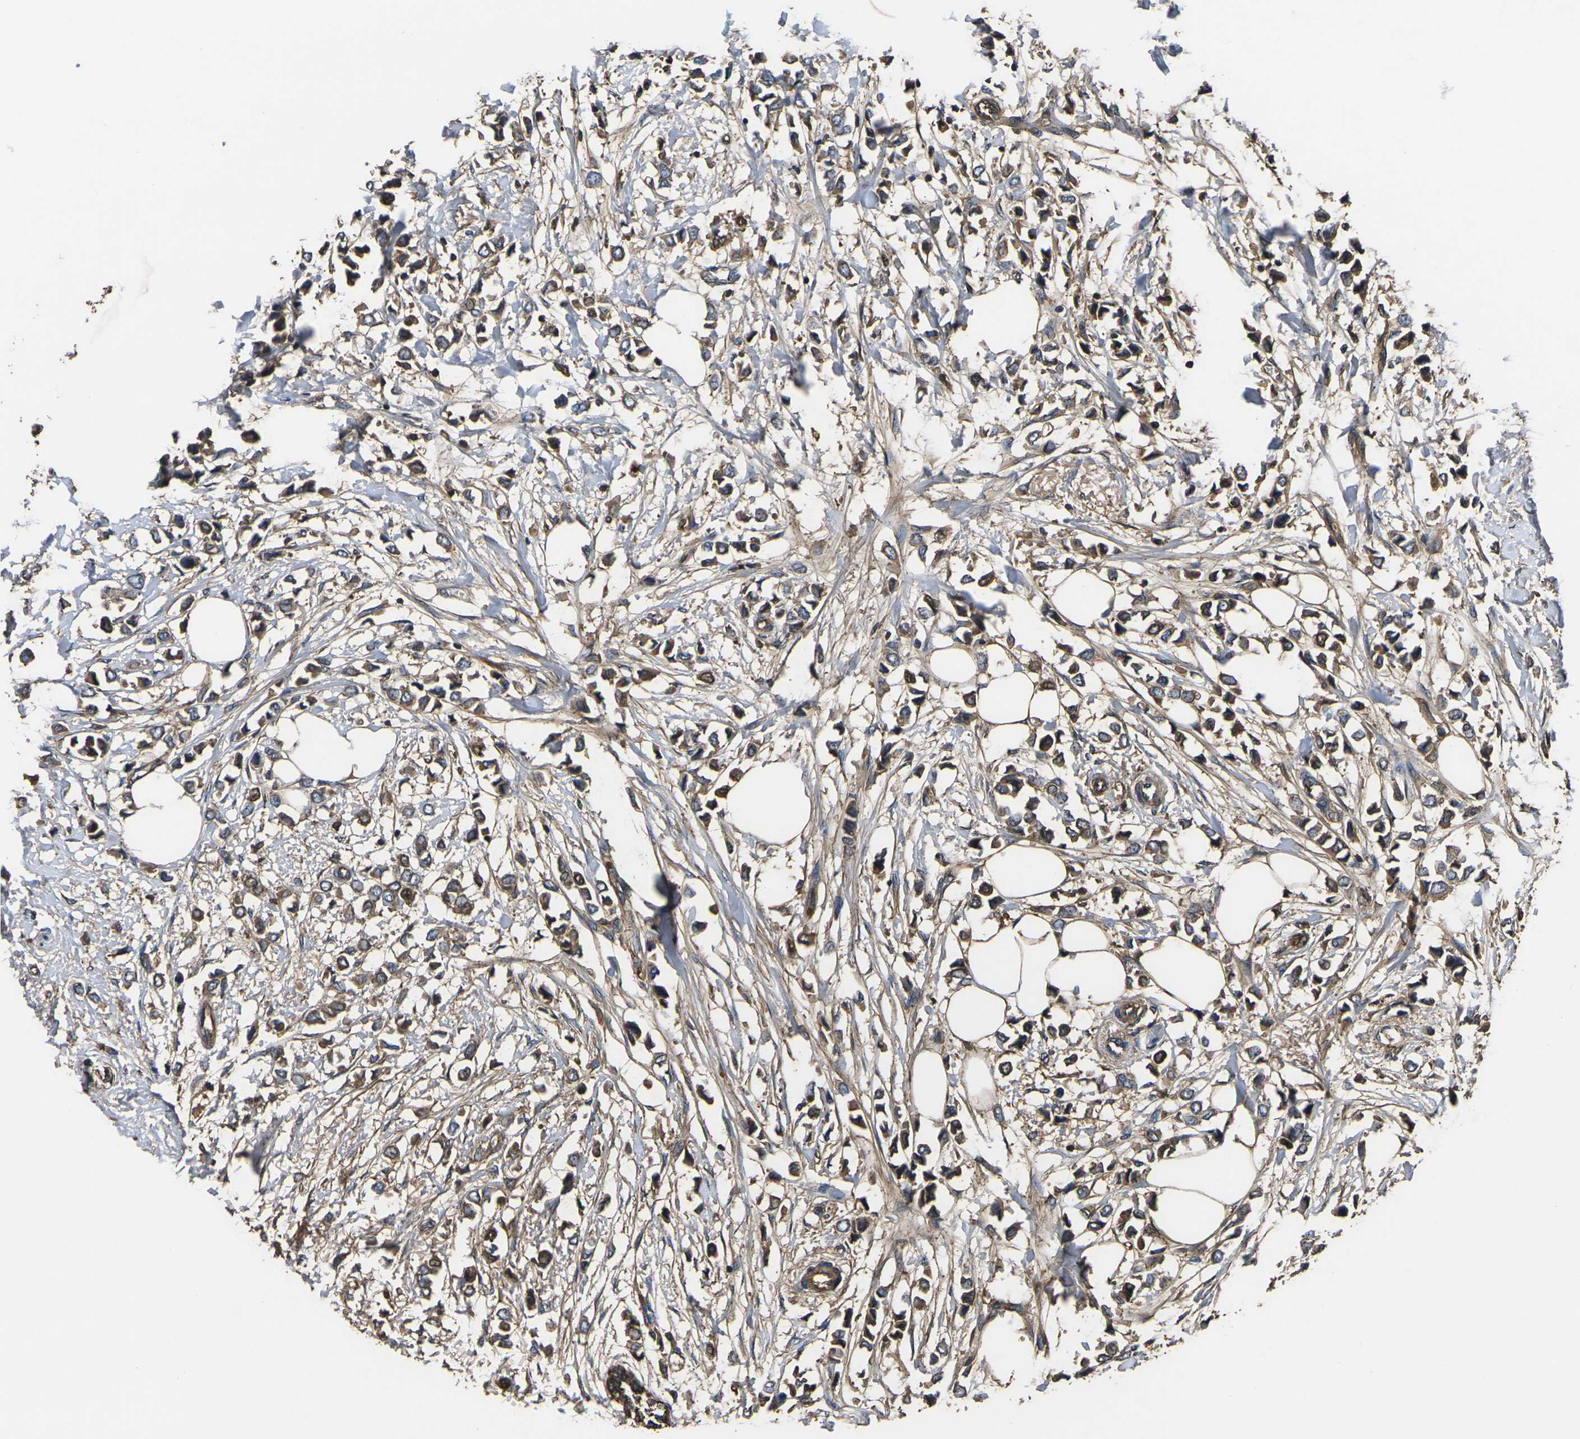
{"staining": {"intensity": "moderate", "quantity": ">75%", "location": "cytoplasmic/membranous"}, "tissue": "breast cancer", "cell_type": "Tumor cells", "image_type": "cancer", "snomed": [{"axis": "morphology", "description": "Lobular carcinoma"}, {"axis": "topography", "description": "Breast"}], "caption": "A brown stain labels moderate cytoplasmic/membranous staining of a protein in human breast cancer (lobular carcinoma) tumor cells. The staining was performed using DAB (3,3'-diaminobenzidine), with brown indicating positive protein expression. Nuclei are stained blue with hematoxylin.", "gene": "HSPG2", "patient": {"sex": "female", "age": 51}}